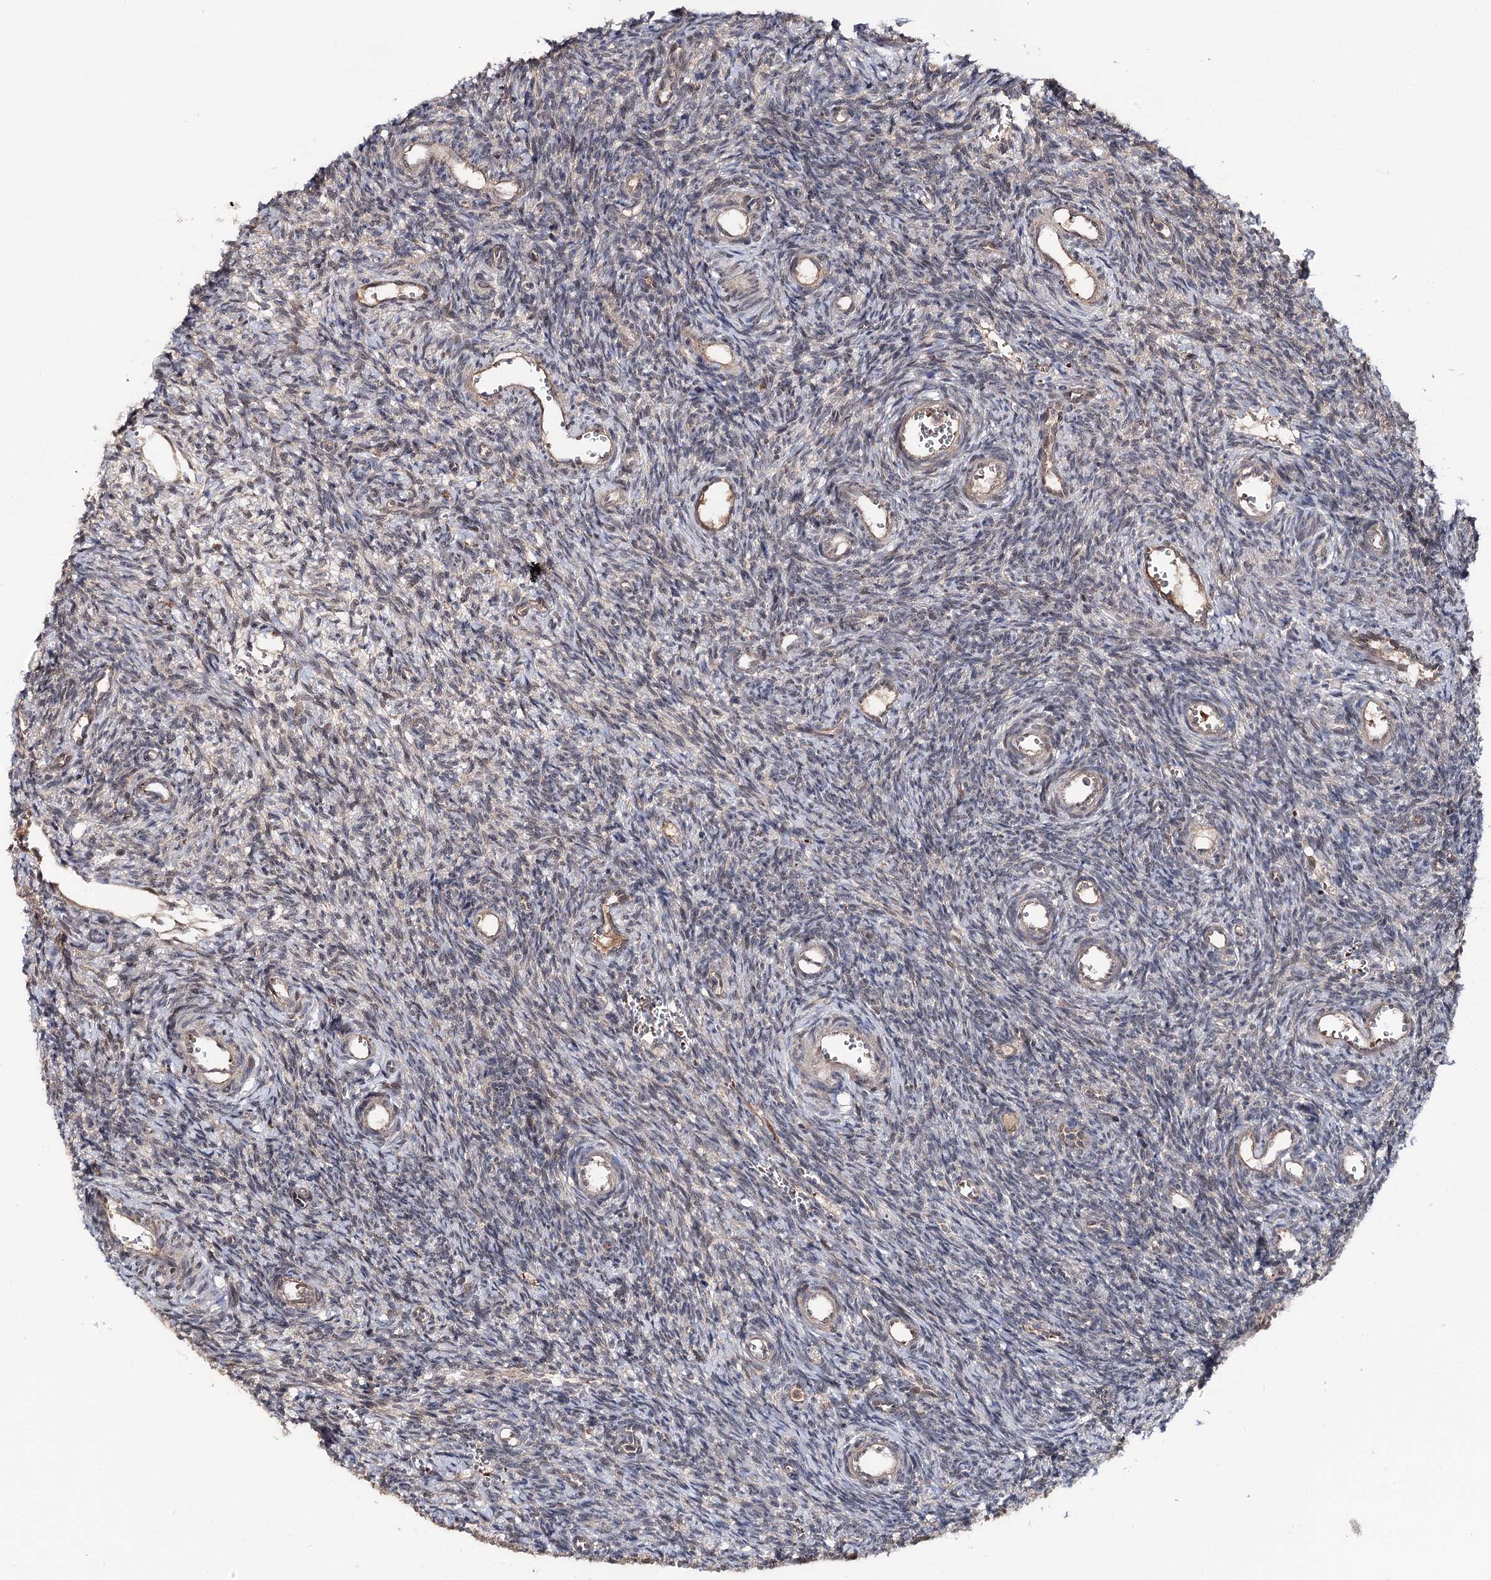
{"staining": {"intensity": "negative", "quantity": "none", "location": "none"}, "tissue": "ovary", "cell_type": "Ovarian stroma cells", "image_type": "normal", "snomed": [{"axis": "morphology", "description": "Normal tissue, NOS"}, {"axis": "topography", "description": "Ovary"}], "caption": "IHC image of normal ovary stained for a protein (brown), which exhibits no positivity in ovarian stroma cells.", "gene": "MSANTD2", "patient": {"sex": "female", "age": 39}}